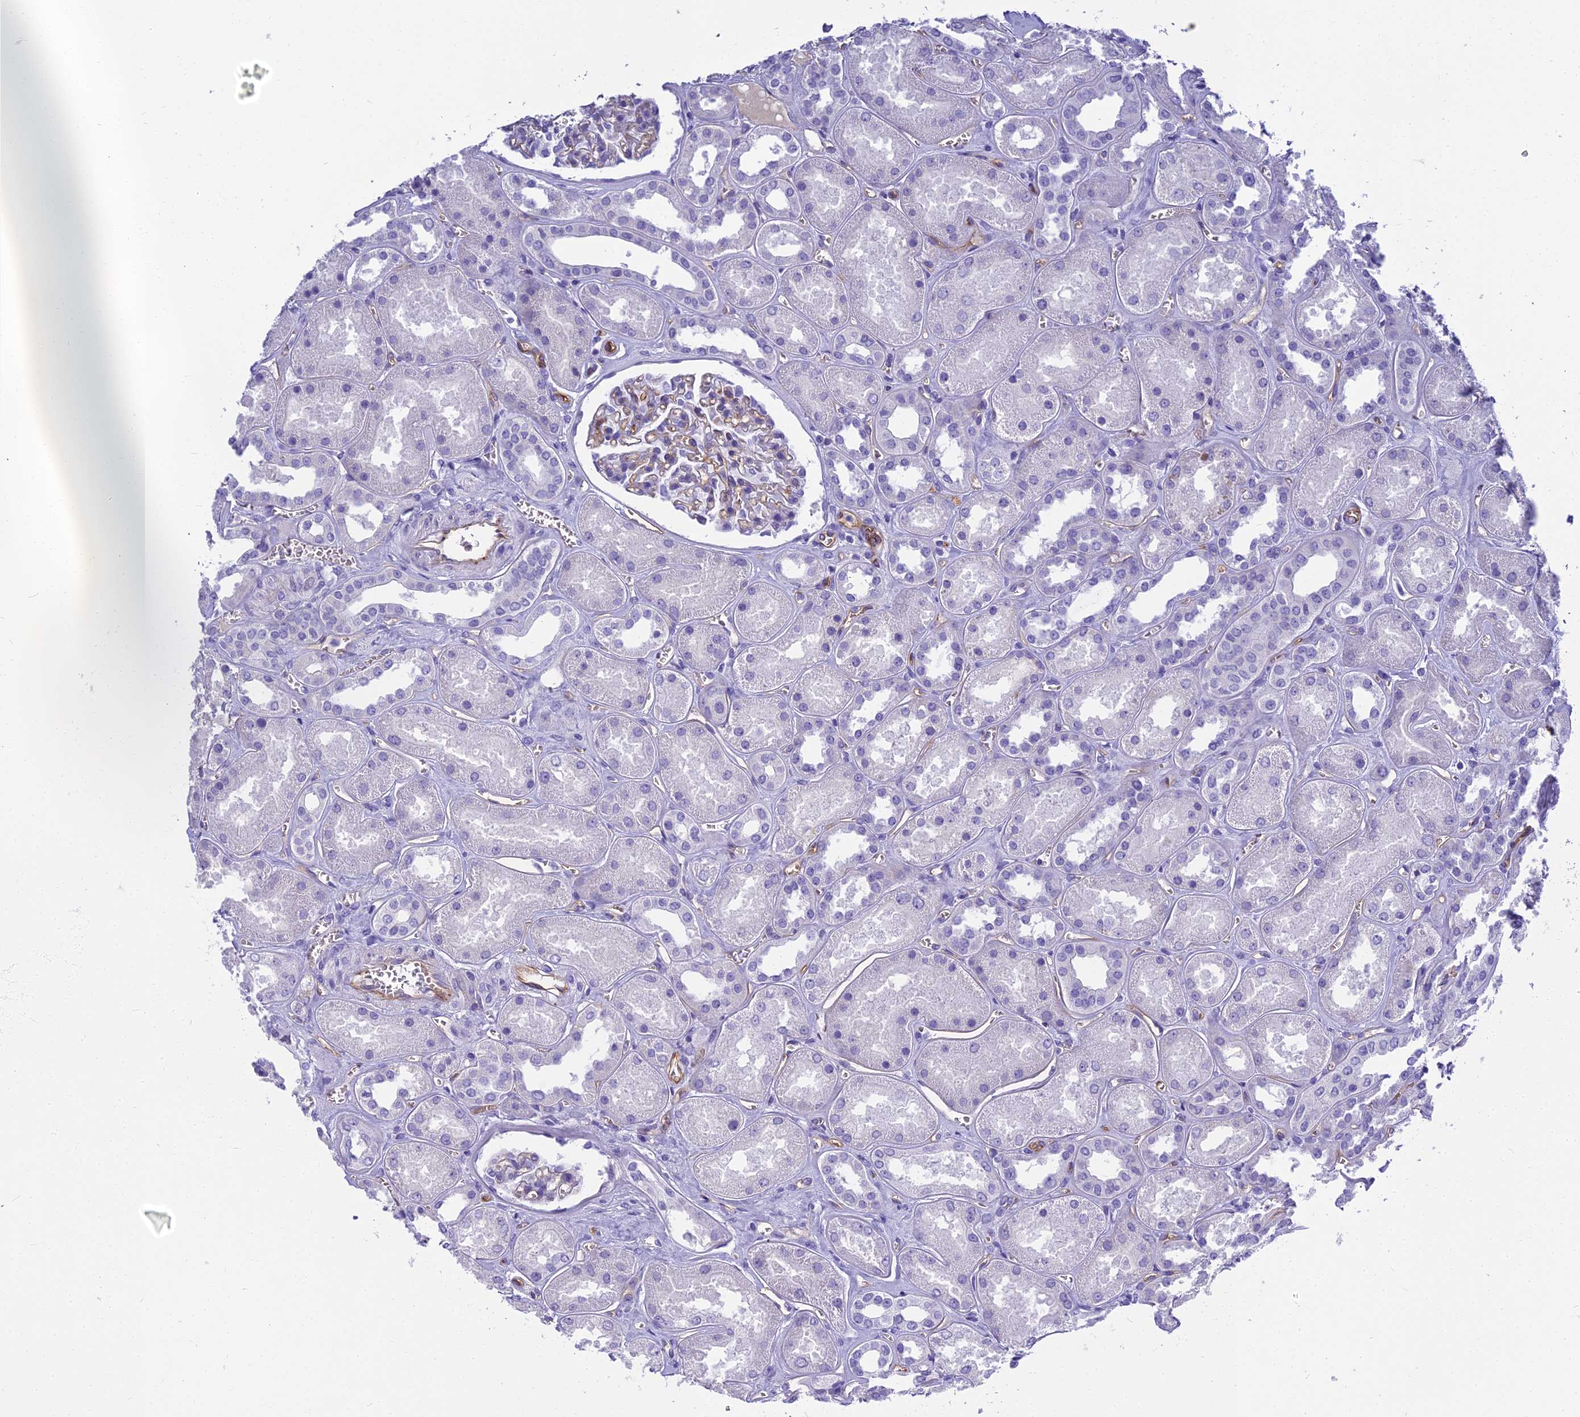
{"staining": {"intensity": "negative", "quantity": "none", "location": "none"}, "tissue": "kidney", "cell_type": "Cells in glomeruli", "image_type": "normal", "snomed": [{"axis": "morphology", "description": "Normal tissue, NOS"}, {"axis": "morphology", "description": "Adenocarcinoma, NOS"}, {"axis": "topography", "description": "Kidney"}], "caption": "There is no significant expression in cells in glomeruli of kidney. (IHC, brightfield microscopy, high magnification).", "gene": "NINJ1", "patient": {"sex": "female", "age": 68}}